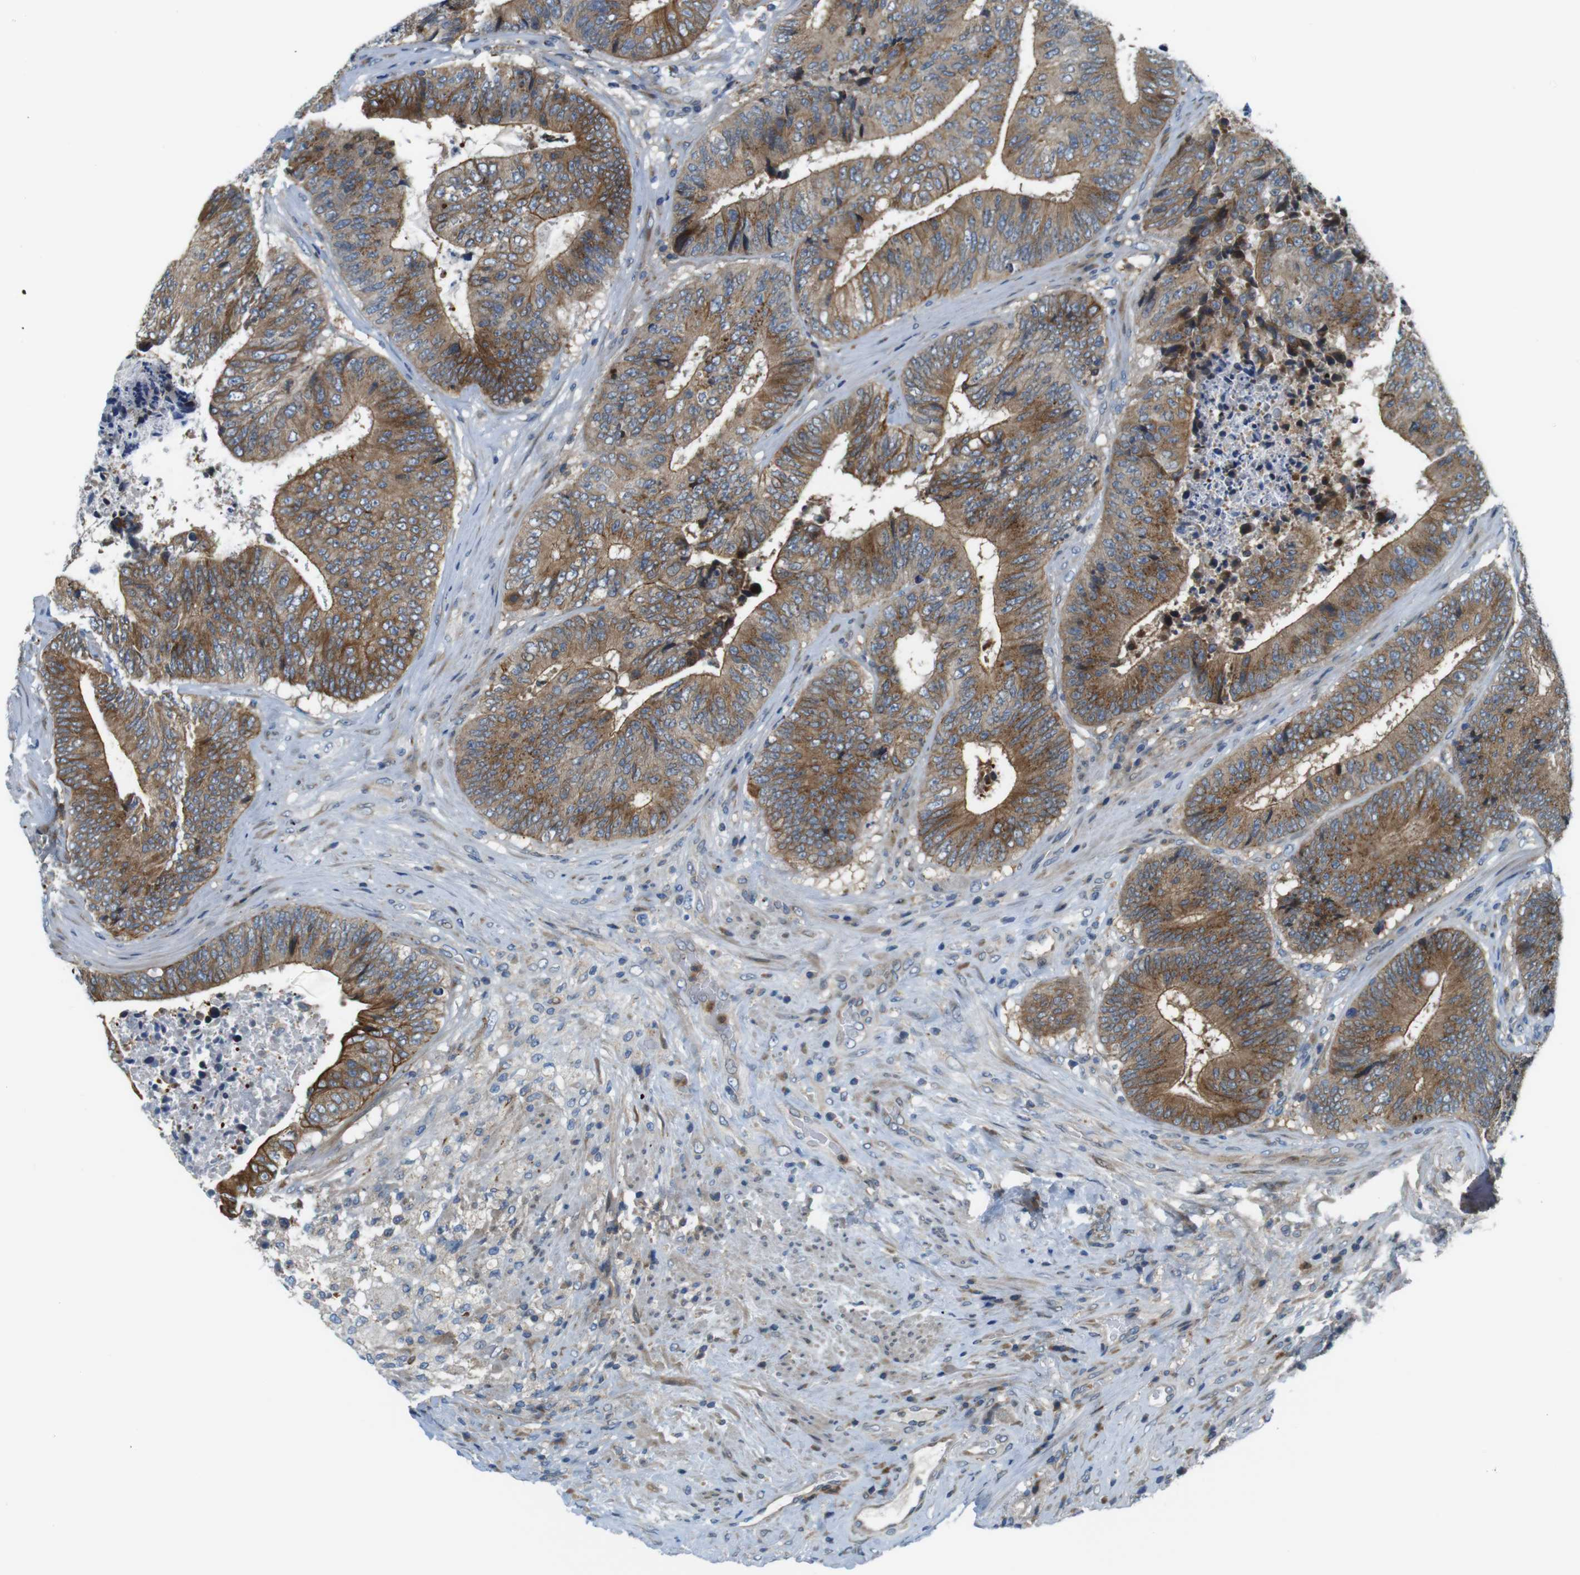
{"staining": {"intensity": "strong", "quantity": "25%-75%", "location": "cytoplasmic/membranous"}, "tissue": "colorectal cancer", "cell_type": "Tumor cells", "image_type": "cancer", "snomed": [{"axis": "morphology", "description": "Adenocarcinoma, NOS"}, {"axis": "topography", "description": "Rectum"}], "caption": "Immunohistochemistry (DAB) staining of human colorectal adenocarcinoma reveals strong cytoplasmic/membranous protein positivity in about 25%-75% of tumor cells.", "gene": "ZDHHC3", "patient": {"sex": "male", "age": 72}}